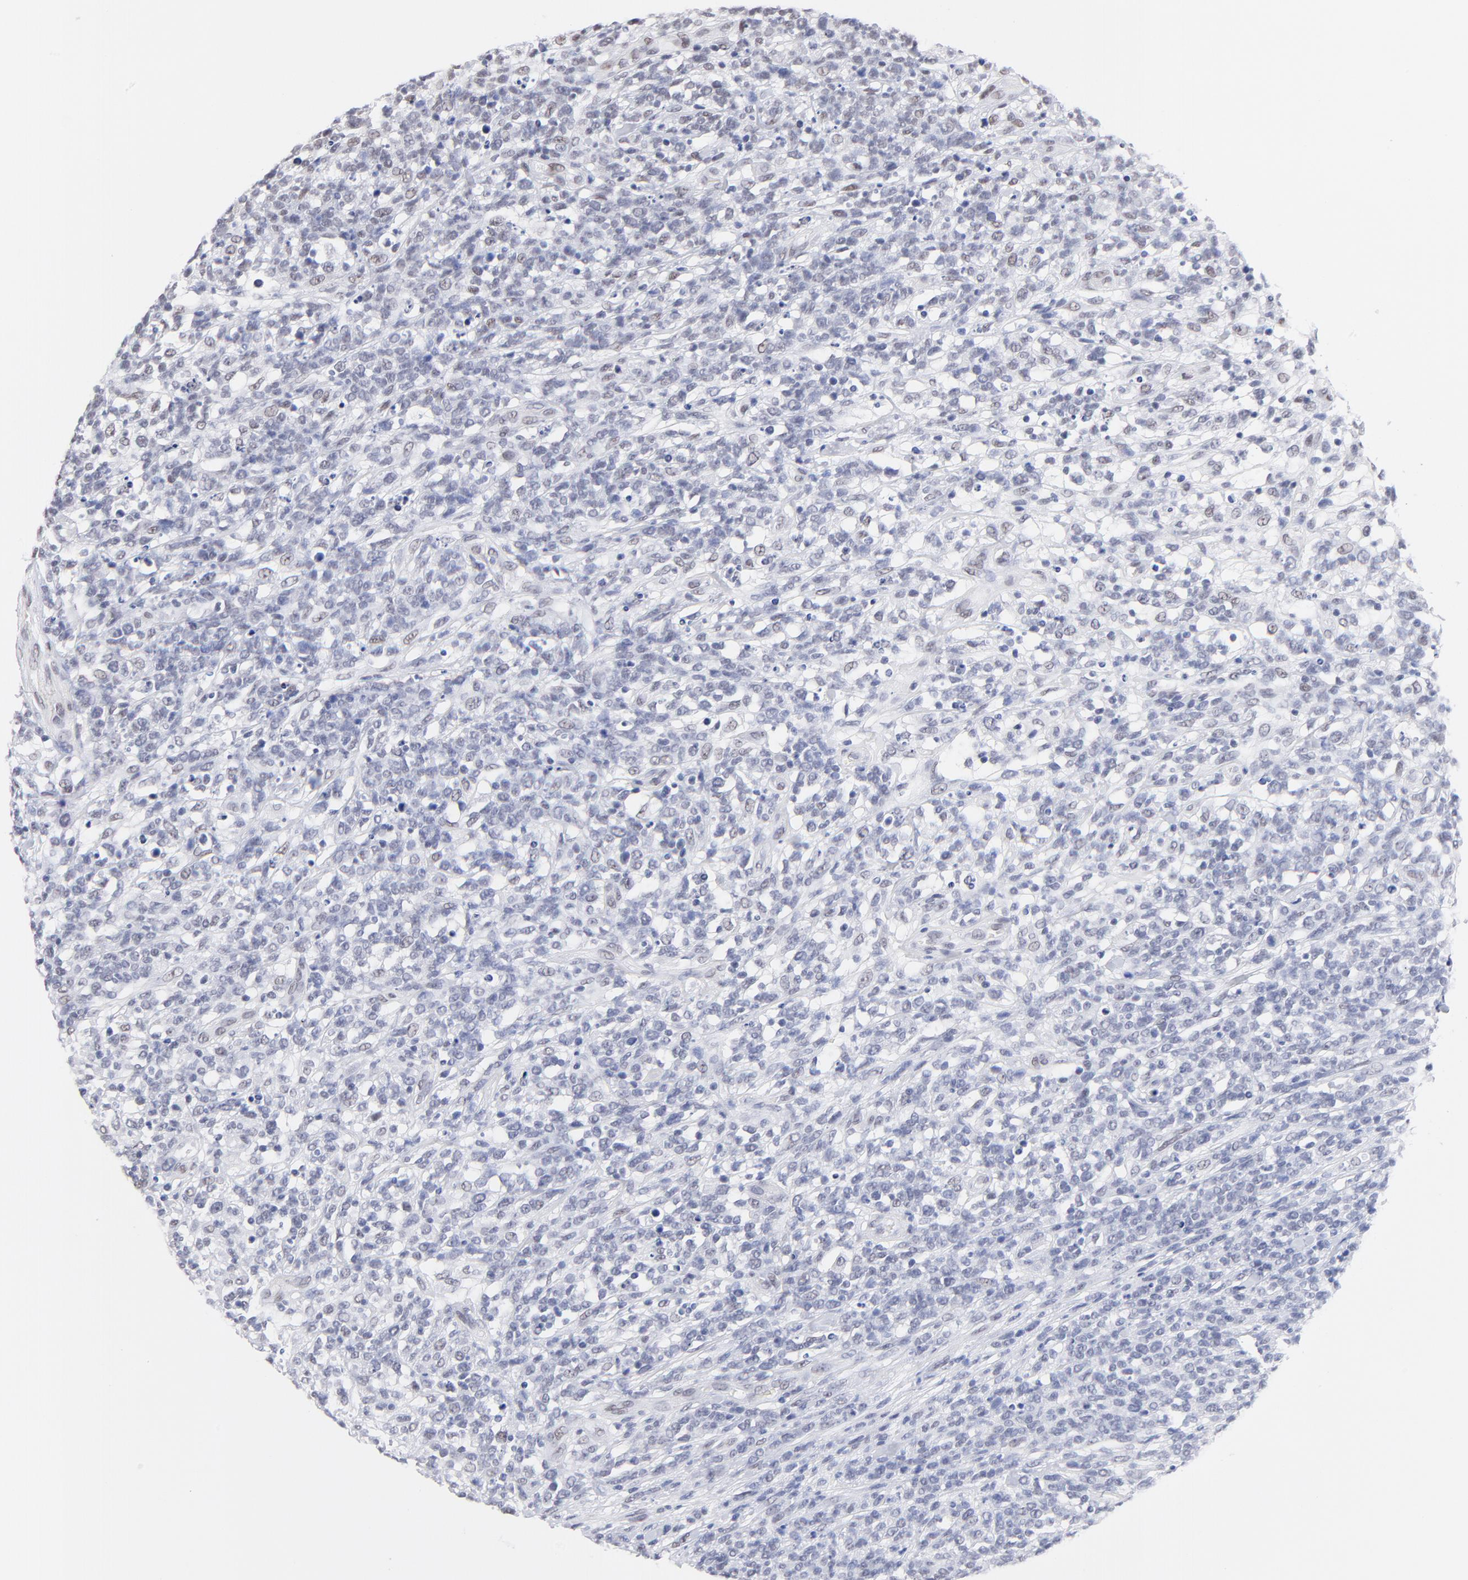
{"staining": {"intensity": "negative", "quantity": "none", "location": "none"}, "tissue": "lymphoma", "cell_type": "Tumor cells", "image_type": "cancer", "snomed": [{"axis": "morphology", "description": "Malignant lymphoma, non-Hodgkin's type, High grade"}, {"axis": "topography", "description": "Lymph node"}], "caption": "This is an IHC photomicrograph of human high-grade malignant lymphoma, non-Hodgkin's type. There is no expression in tumor cells.", "gene": "ZNF74", "patient": {"sex": "female", "age": 73}}